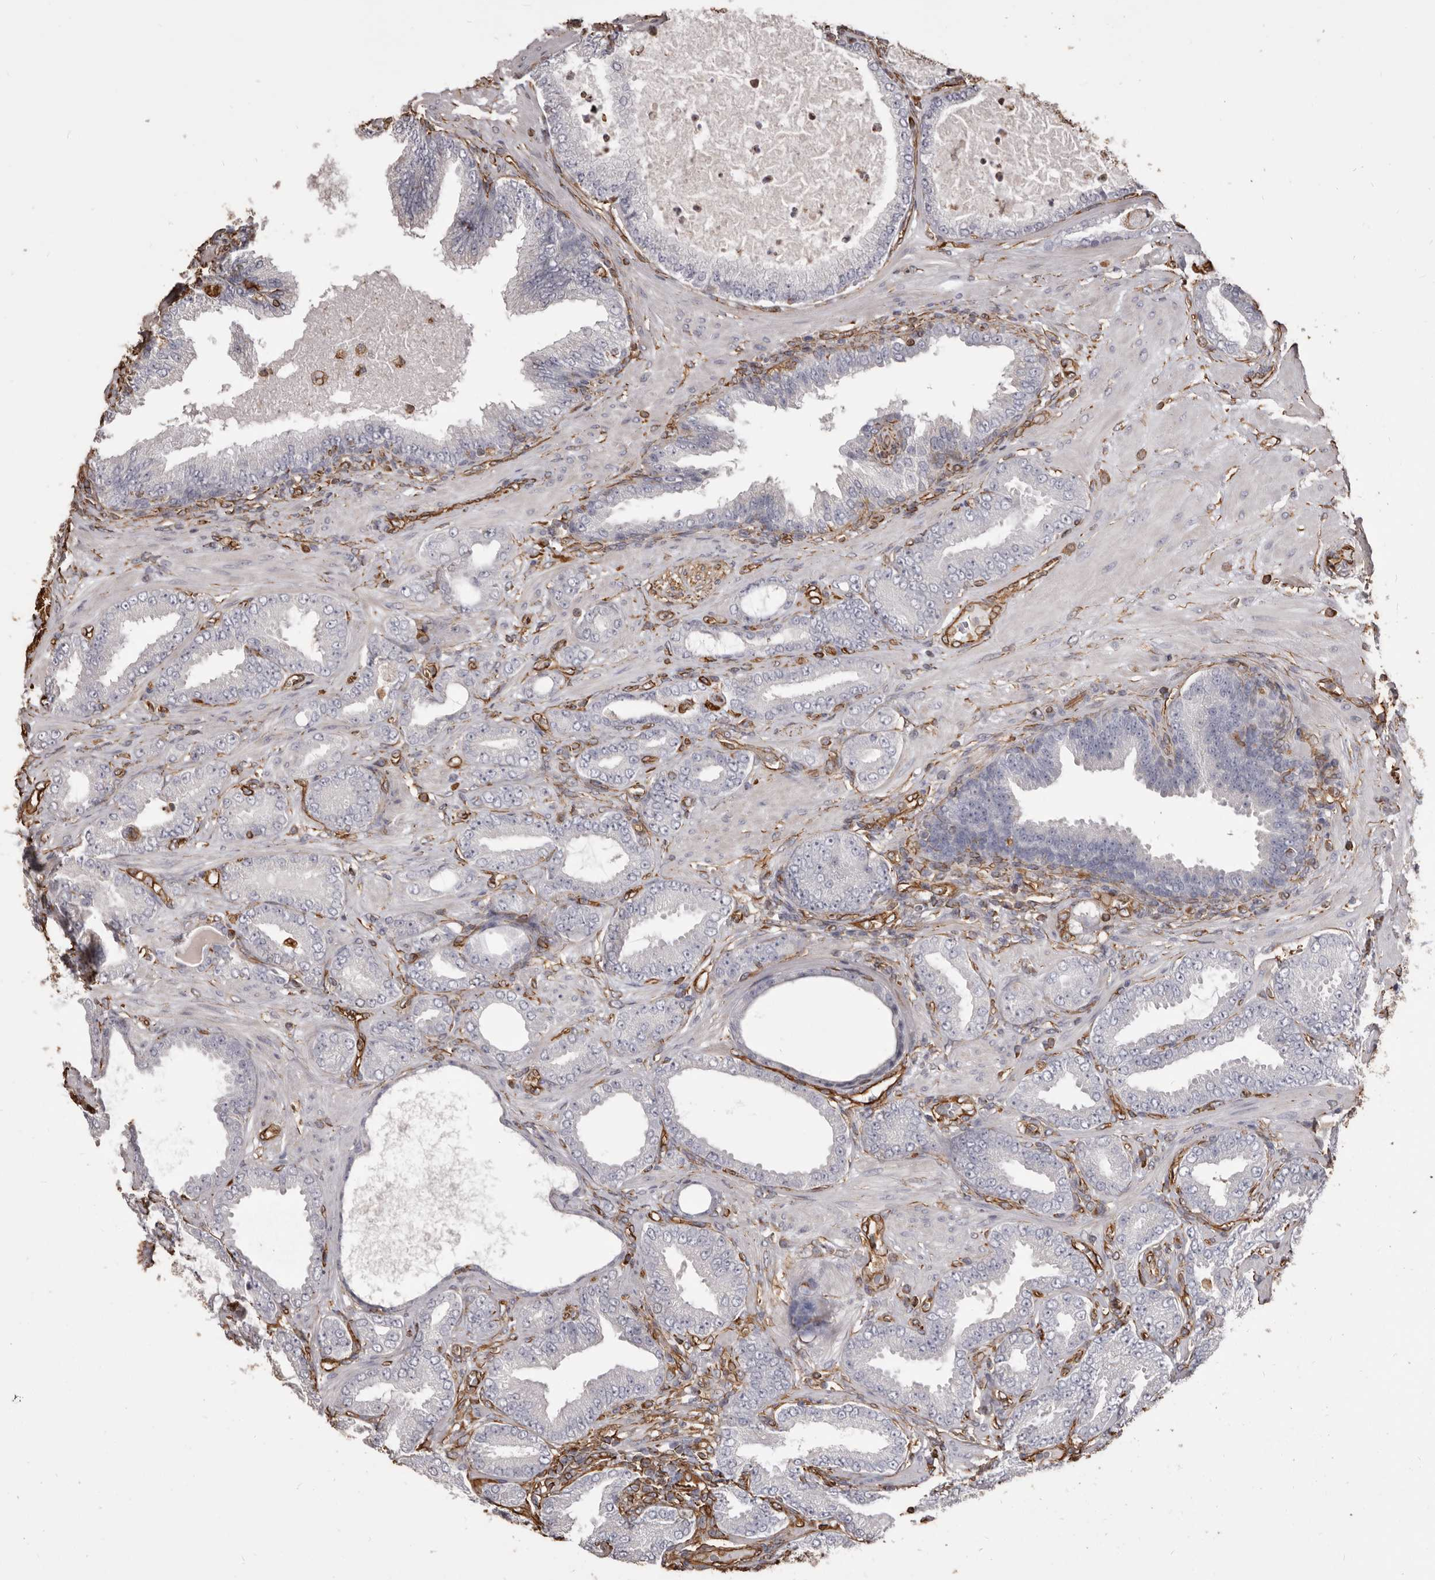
{"staining": {"intensity": "negative", "quantity": "none", "location": "none"}, "tissue": "prostate cancer", "cell_type": "Tumor cells", "image_type": "cancer", "snomed": [{"axis": "morphology", "description": "Adenocarcinoma, Low grade"}, {"axis": "topography", "description": "Prostate"}], "caption": "This is an IHC photomicrograph of human low-grade adenocarcinoma (prostate). There is no positivity in tumor cells.", "gene": "MTURN", "patient": {"sex": "male", "age": 63}}